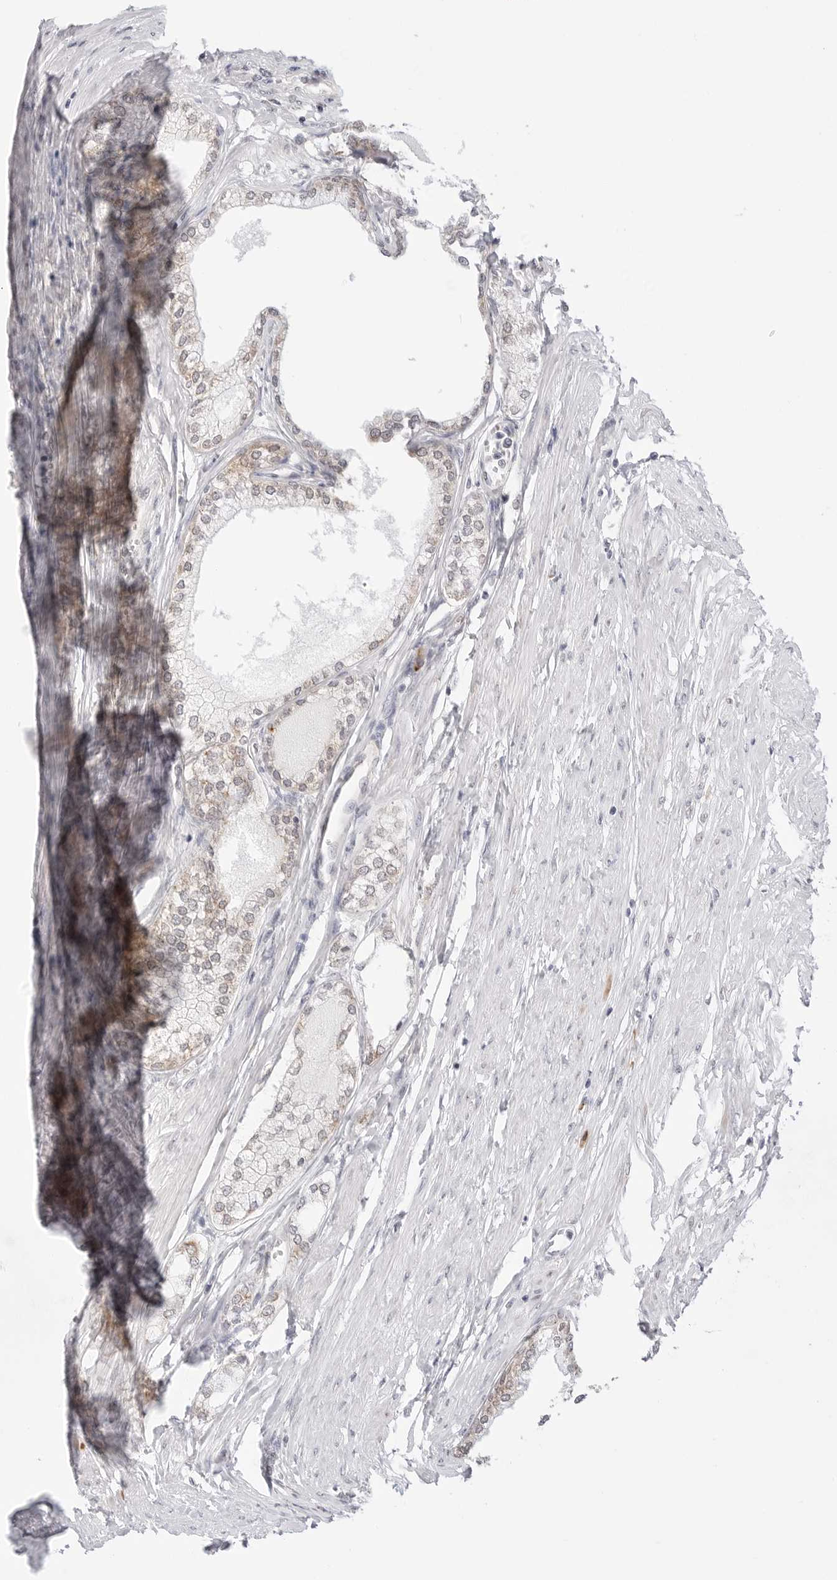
{"staining": {"intensity": "moderate", "quantity": "25%-75%", "location": "cytoplasmic/membranous"}, "tissue": "prostate", "cell_type": "Glandular cells", "image_type": "normal", "snomed": [{"axis": "morphology", "description": "Normal tissue, NOS"}, {"axis": "morphology", "description": "Urothelial carcinoma, Low grade"}, {"axis": "topography", "description": "Urinary bladder"}, {"axis": "topography", "description": "Prostate"}], "caption": "A high-resolution photomicrograph shows immunohistochemistry (IHC) staining of unremarkable prostate, which displays moderate cytoplasmic/membranous positivity in approximately 25%-75% of glandular cells.", "gene": "RPN1", "patient": {"sex": "male", "age": 60}}